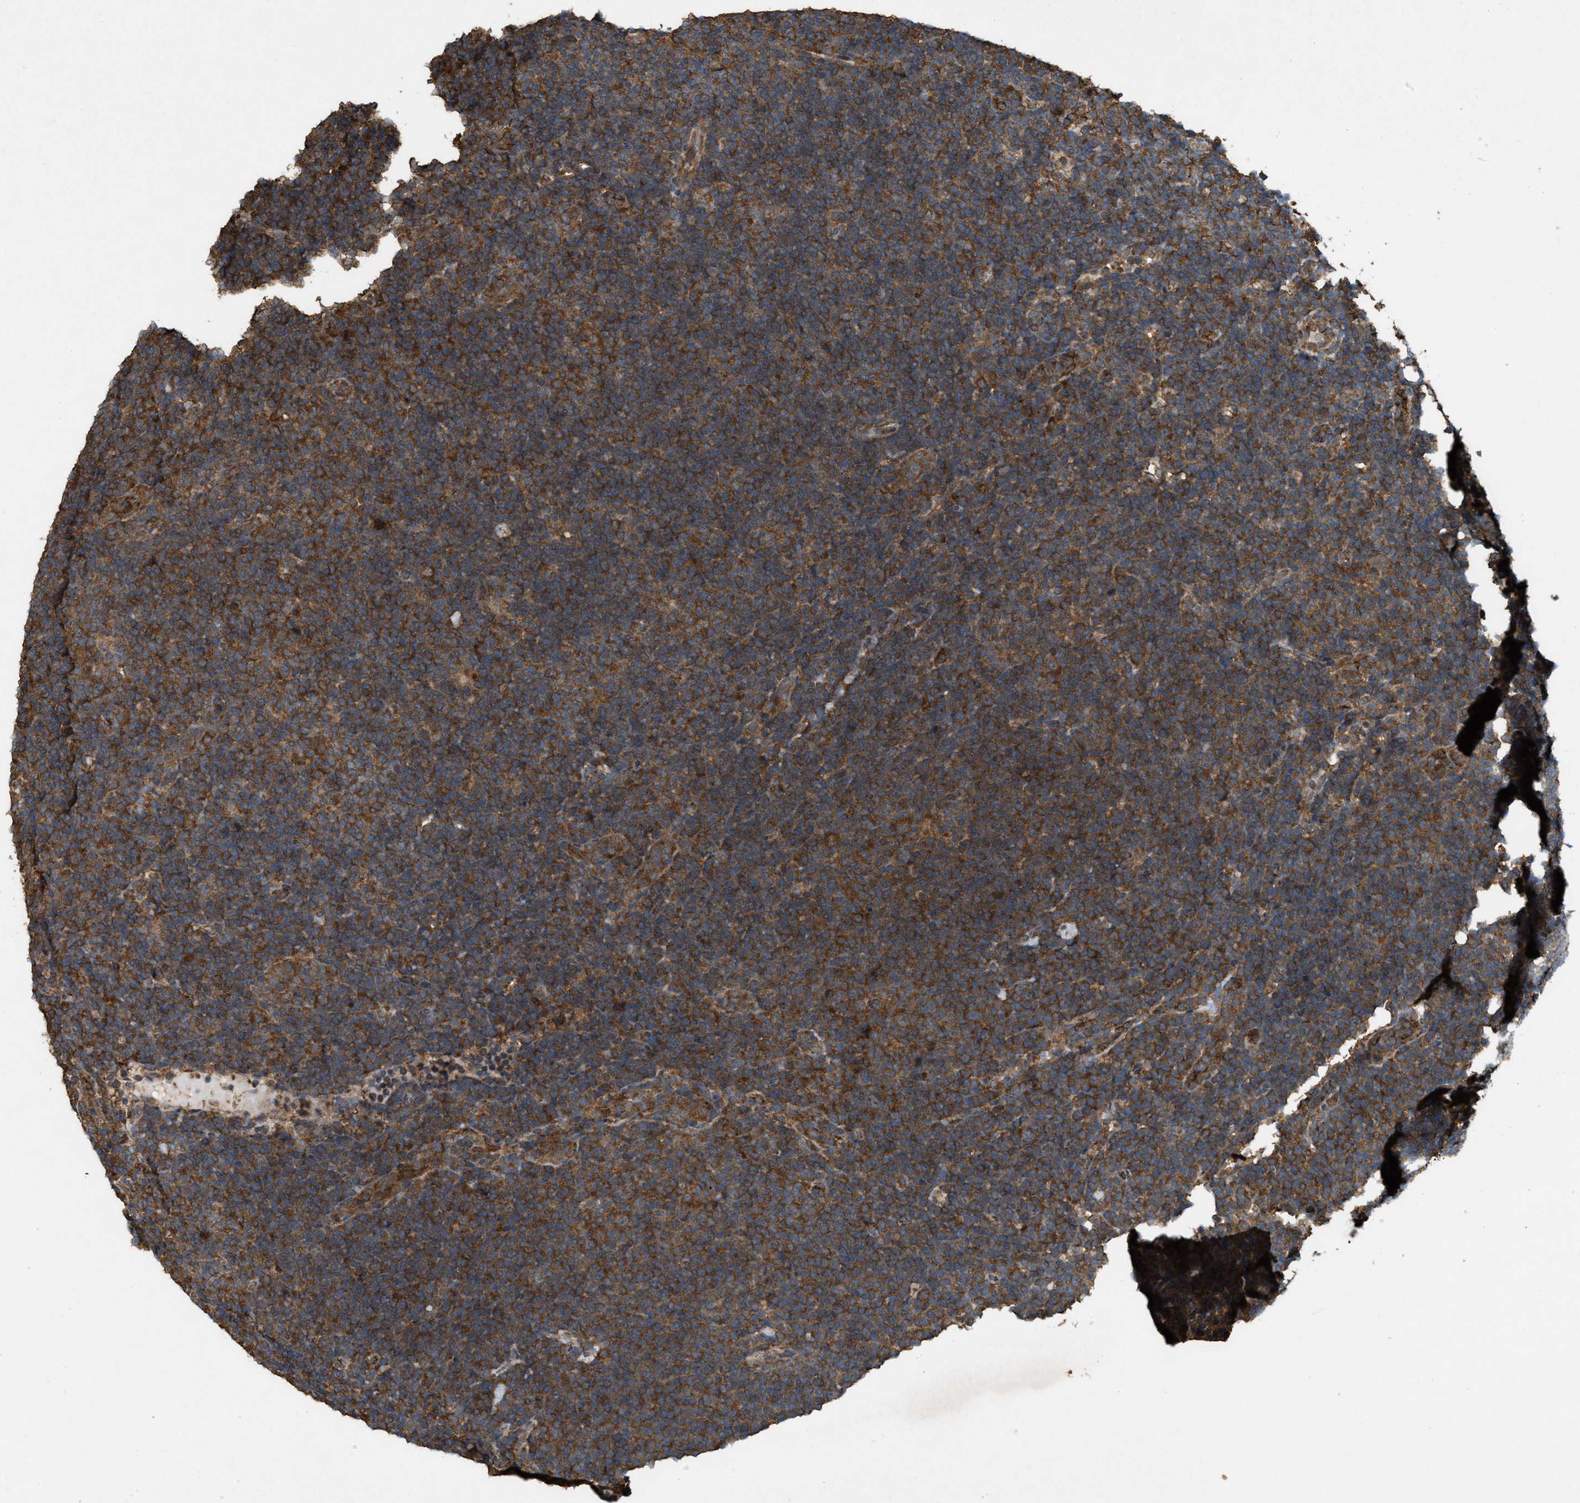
{"staining": {"intensity": "strong", "quantity": ">75%", "location": "cytoplasmic/membranous,nuclear"}, "tissue": "lymphoma", "cell_type": "Tumor cells", "image_type": "cancer", "snomed": [{"axis": "morphology", "description": "Hodgkin's disease, NOS"}, {"axis": "topography", "description": "Lymph node"}], "caption": "A brown stain labels strong cytoplasmic/membranous and nuclear positivity of a protein in human Hodgkin's disease tumor cells. The protein is shown in brown color, while the nuclei are stained blue.", "gene": "ARHGEF5", "patient": {"sex": "female", "age": 57}}